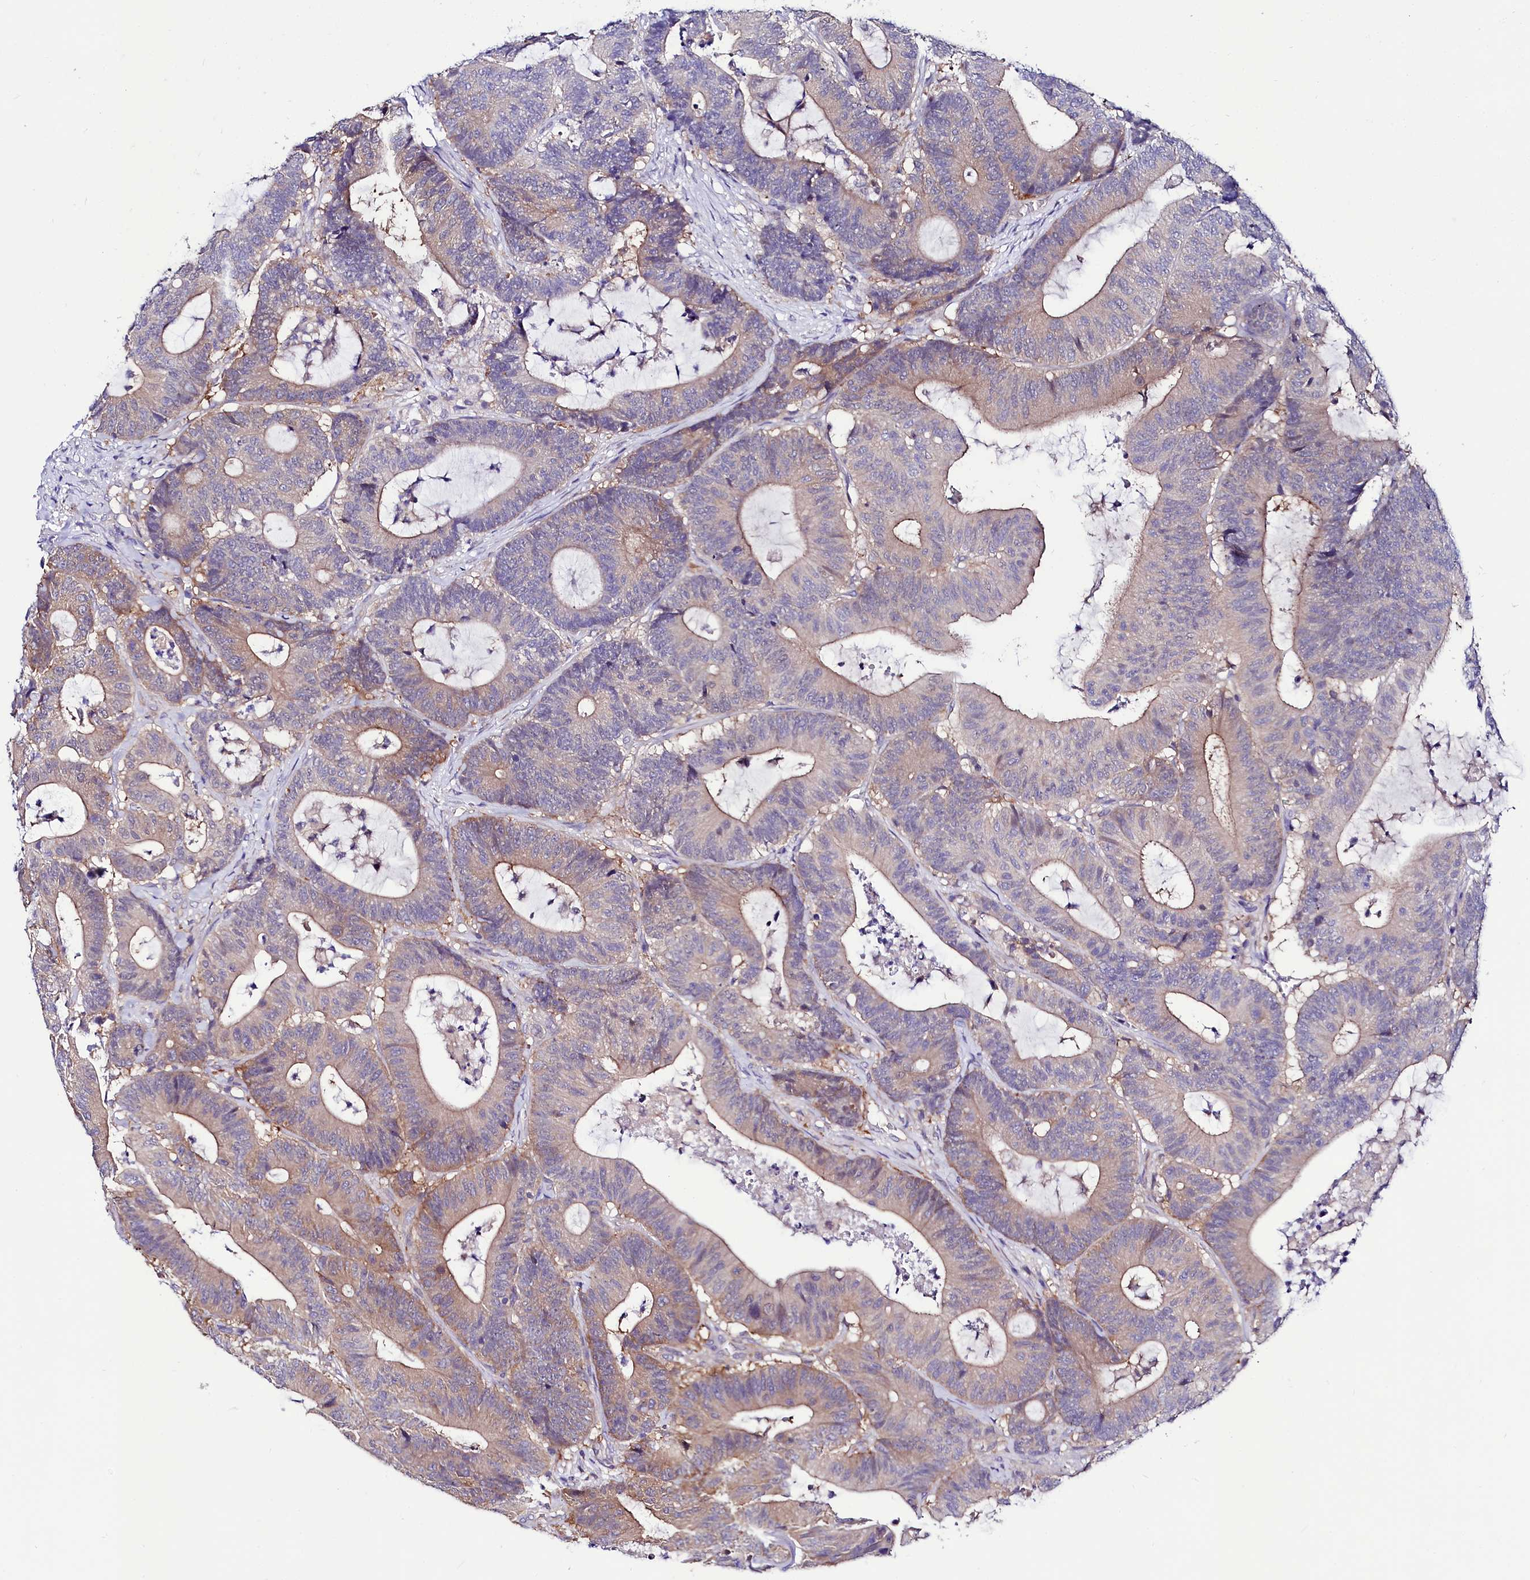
{"staining": {"intensity": "moderate", "quantity": "<25%", "location": "cytoplasmic/membranous"}, "tissue": "colorectal cancer", "cell_type": "Tumor cells", "image_type": "cancer", "snomed": [{"axis": "morphology", "description": "Adenocarcinoma, NOS"}, {"axis": "topography", "description": "Colon"}], "caption": "Adenocarcinoma (colorectal) tissue demonstrates moderate cytoplasmic/membranous staining in about <25% of tumor cells, visualized by immunohistochemistry.", "gene": "ABHD5", "patient": {"sex": "female", "age": 84}}